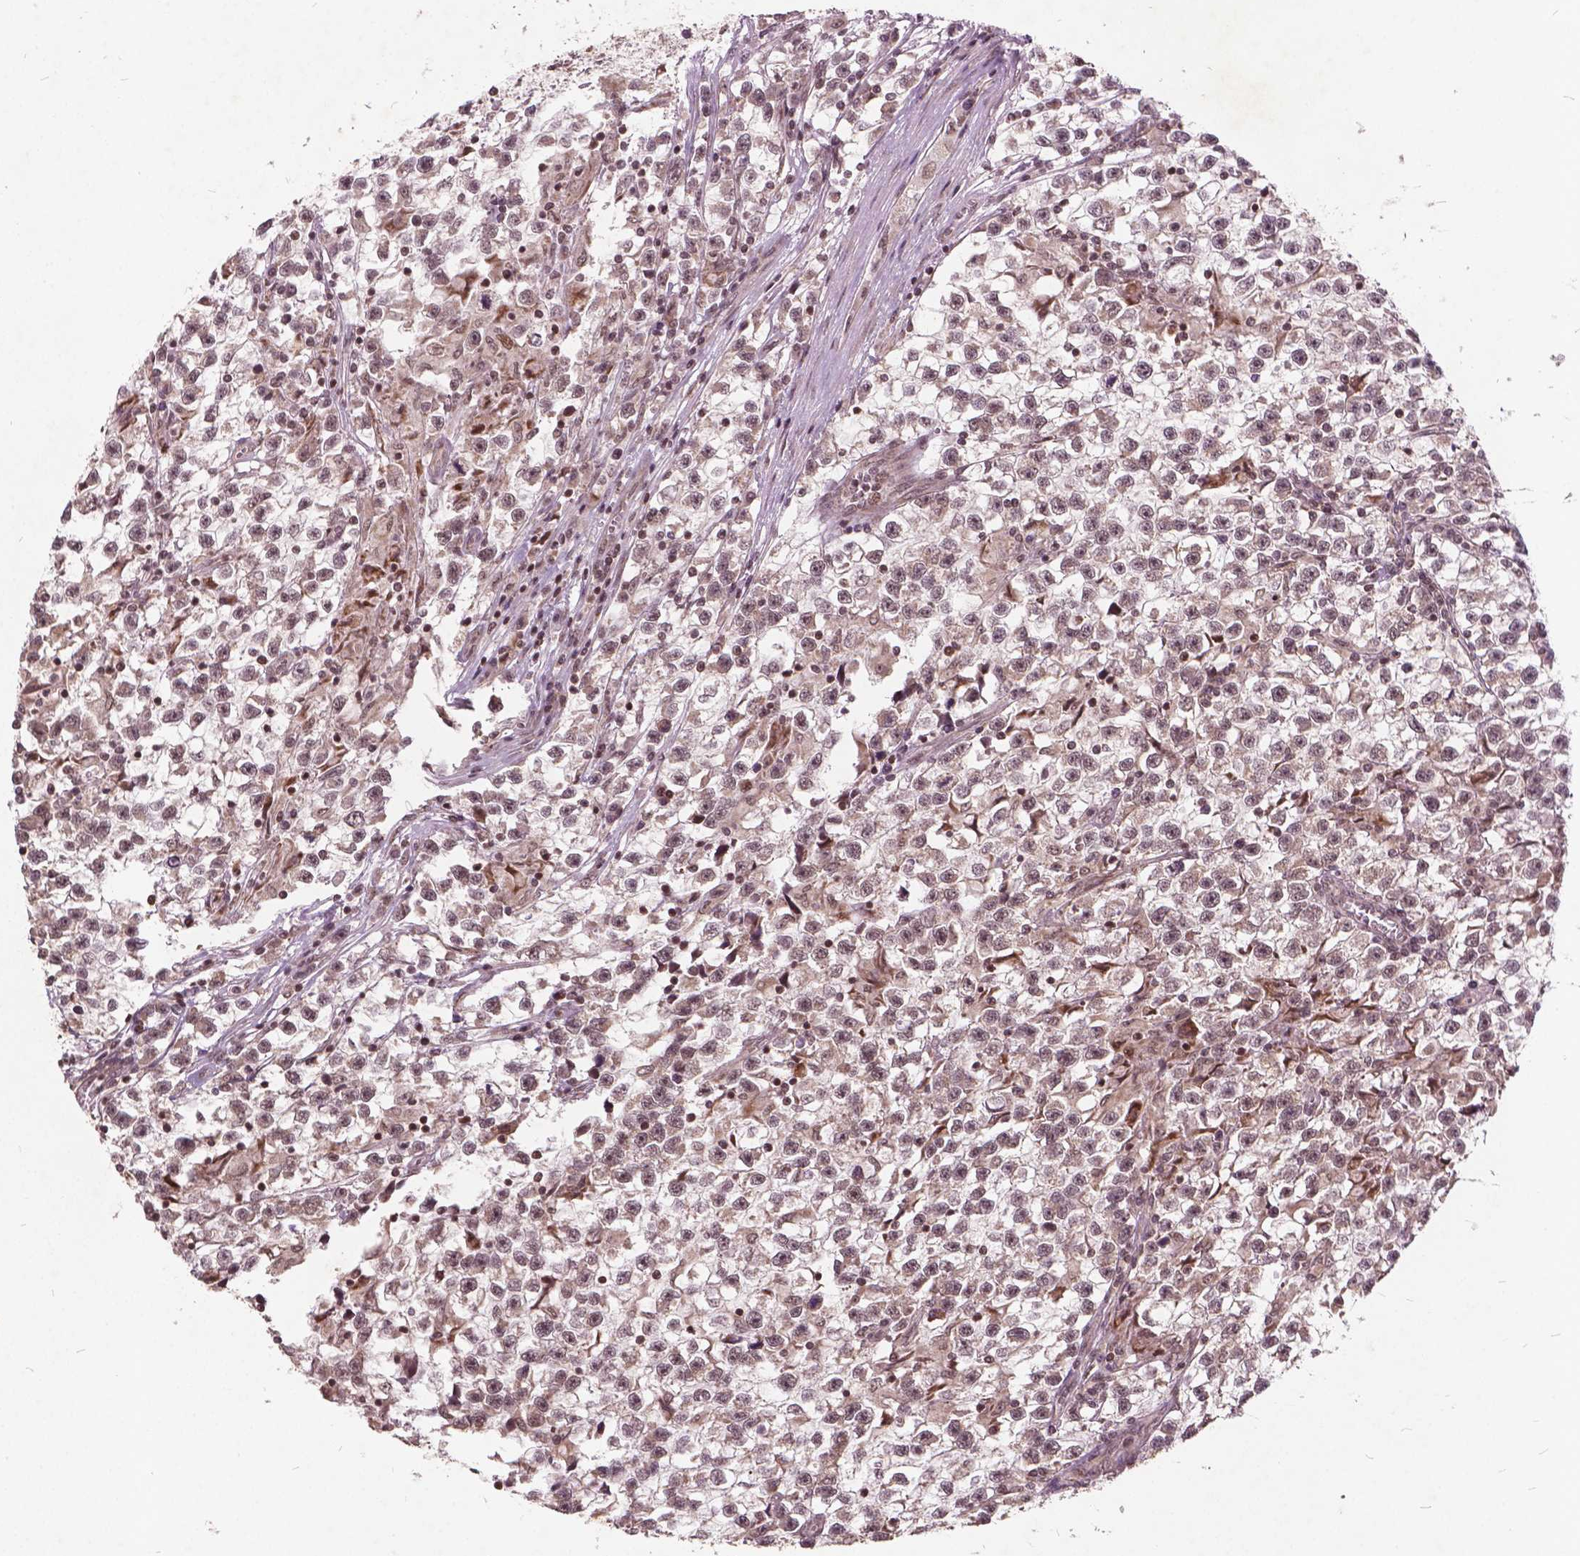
{"staining": {"intensity": "weak", "quantity": ">75%", "location": "nuclear"}, "tissue": "testis cancer", "cell_type": "Tumor cells", "image_type": "cancer", "snomed": [{"axis": "morphology", "description": "Seminoma, NOS"}, {"axis": "topography", "description": "Testis"}], "caption": "This histopathology image reveals immunohistochemistry staining of testis seminoma, with low weak nuclear staining in about >75% of tumor cells.", "gene": "GPS2", "patient": {"sex": "male", "age": 31}}